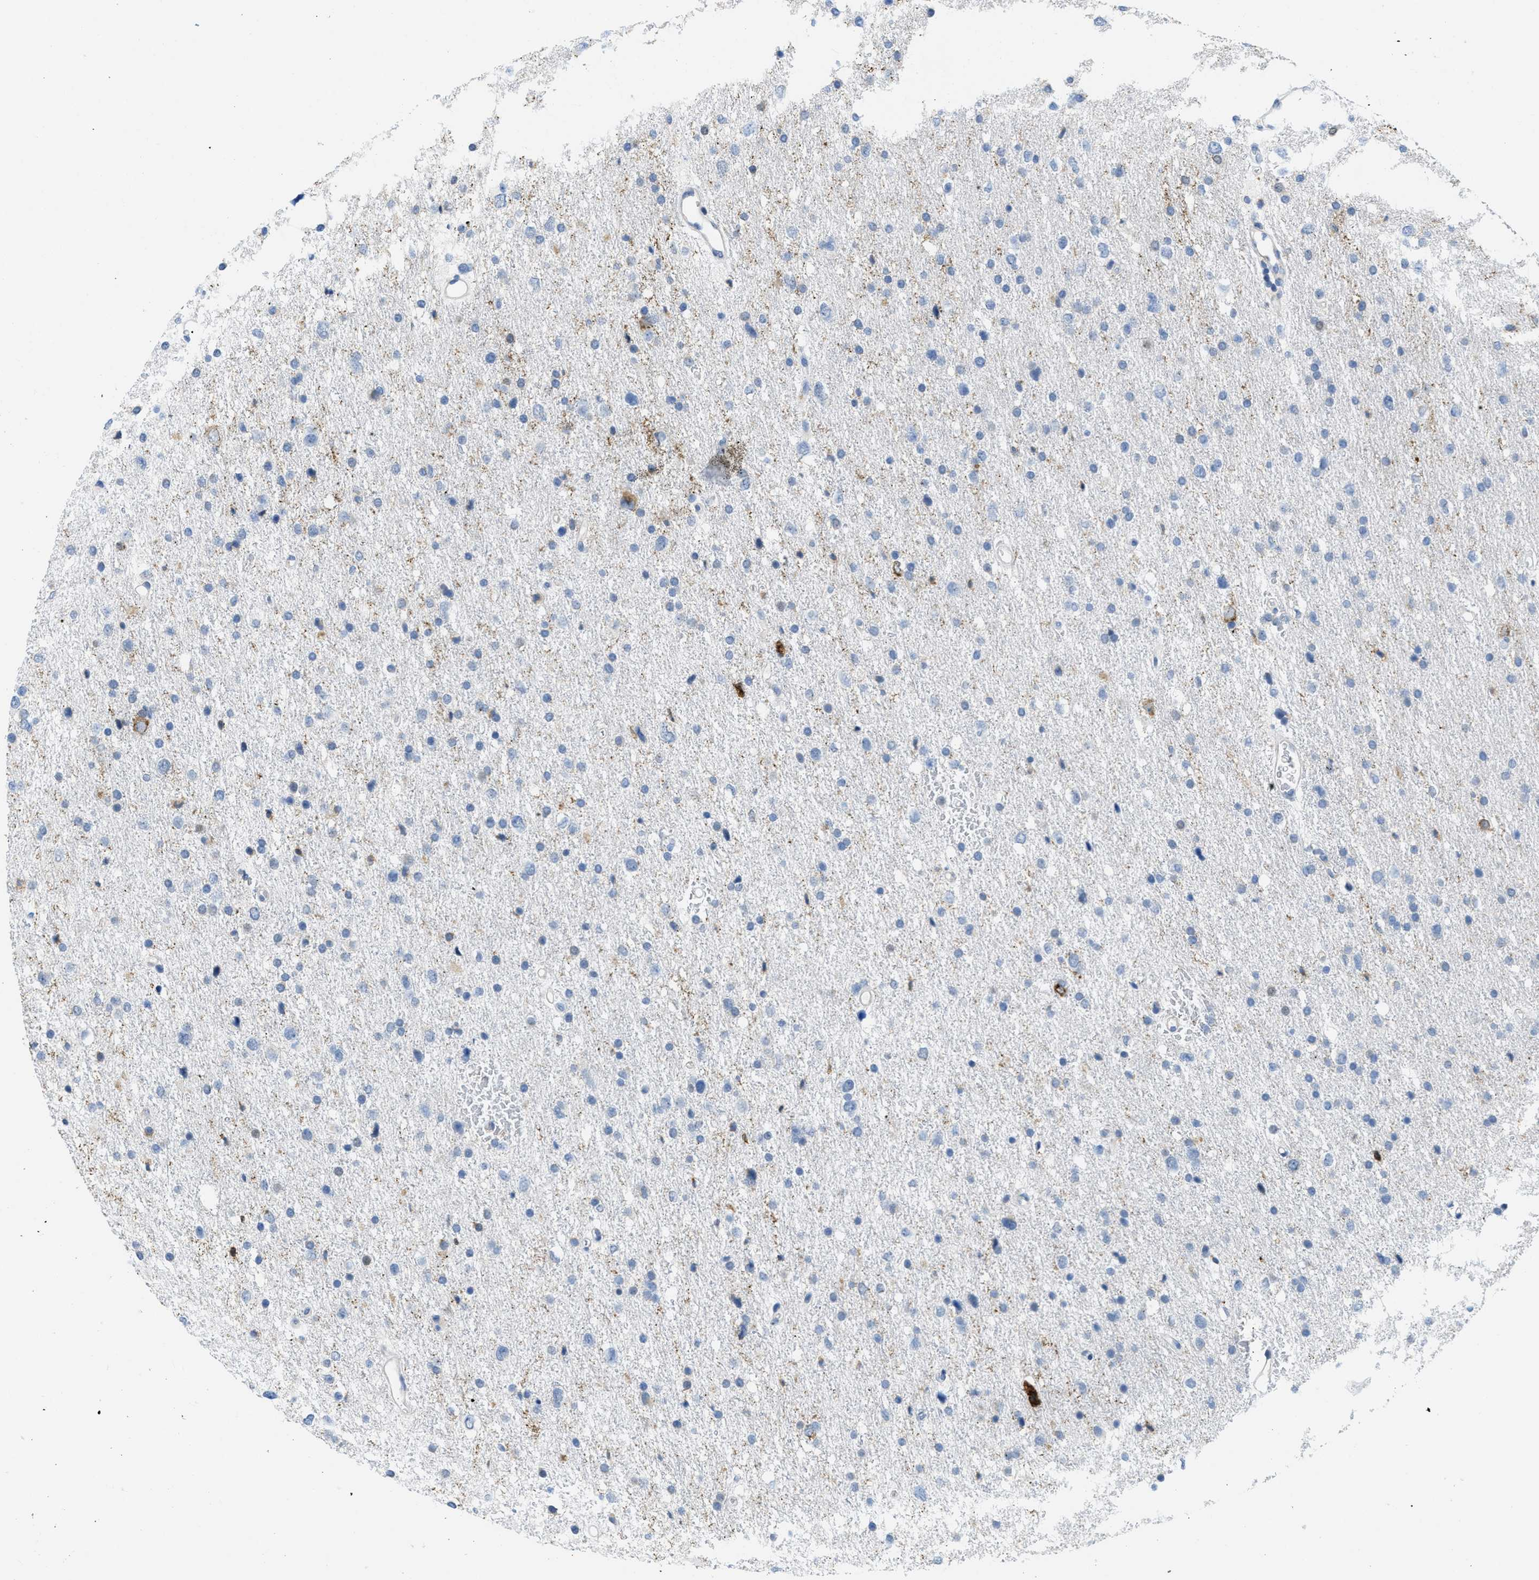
{"staining": {"intensity": "negative", "quantity": "none", "location": "none"}, "tissue": "glioma", "cell_type": "Tumor cells", "image_type": "cancer", "snomed": [{"axis": "morphology", "description": "Glioma, malignant, Low grade"}, {"axis": "topography", "description": "Brain"}], "caption": "A high-resolution micrograph shows immunohistochemistry staining of malignant glioma (low-grade), which demonstrates no significant staining in tumor cells.", "gene": "PTDSS1", "patient": {"sex": "female", "age": 37}}